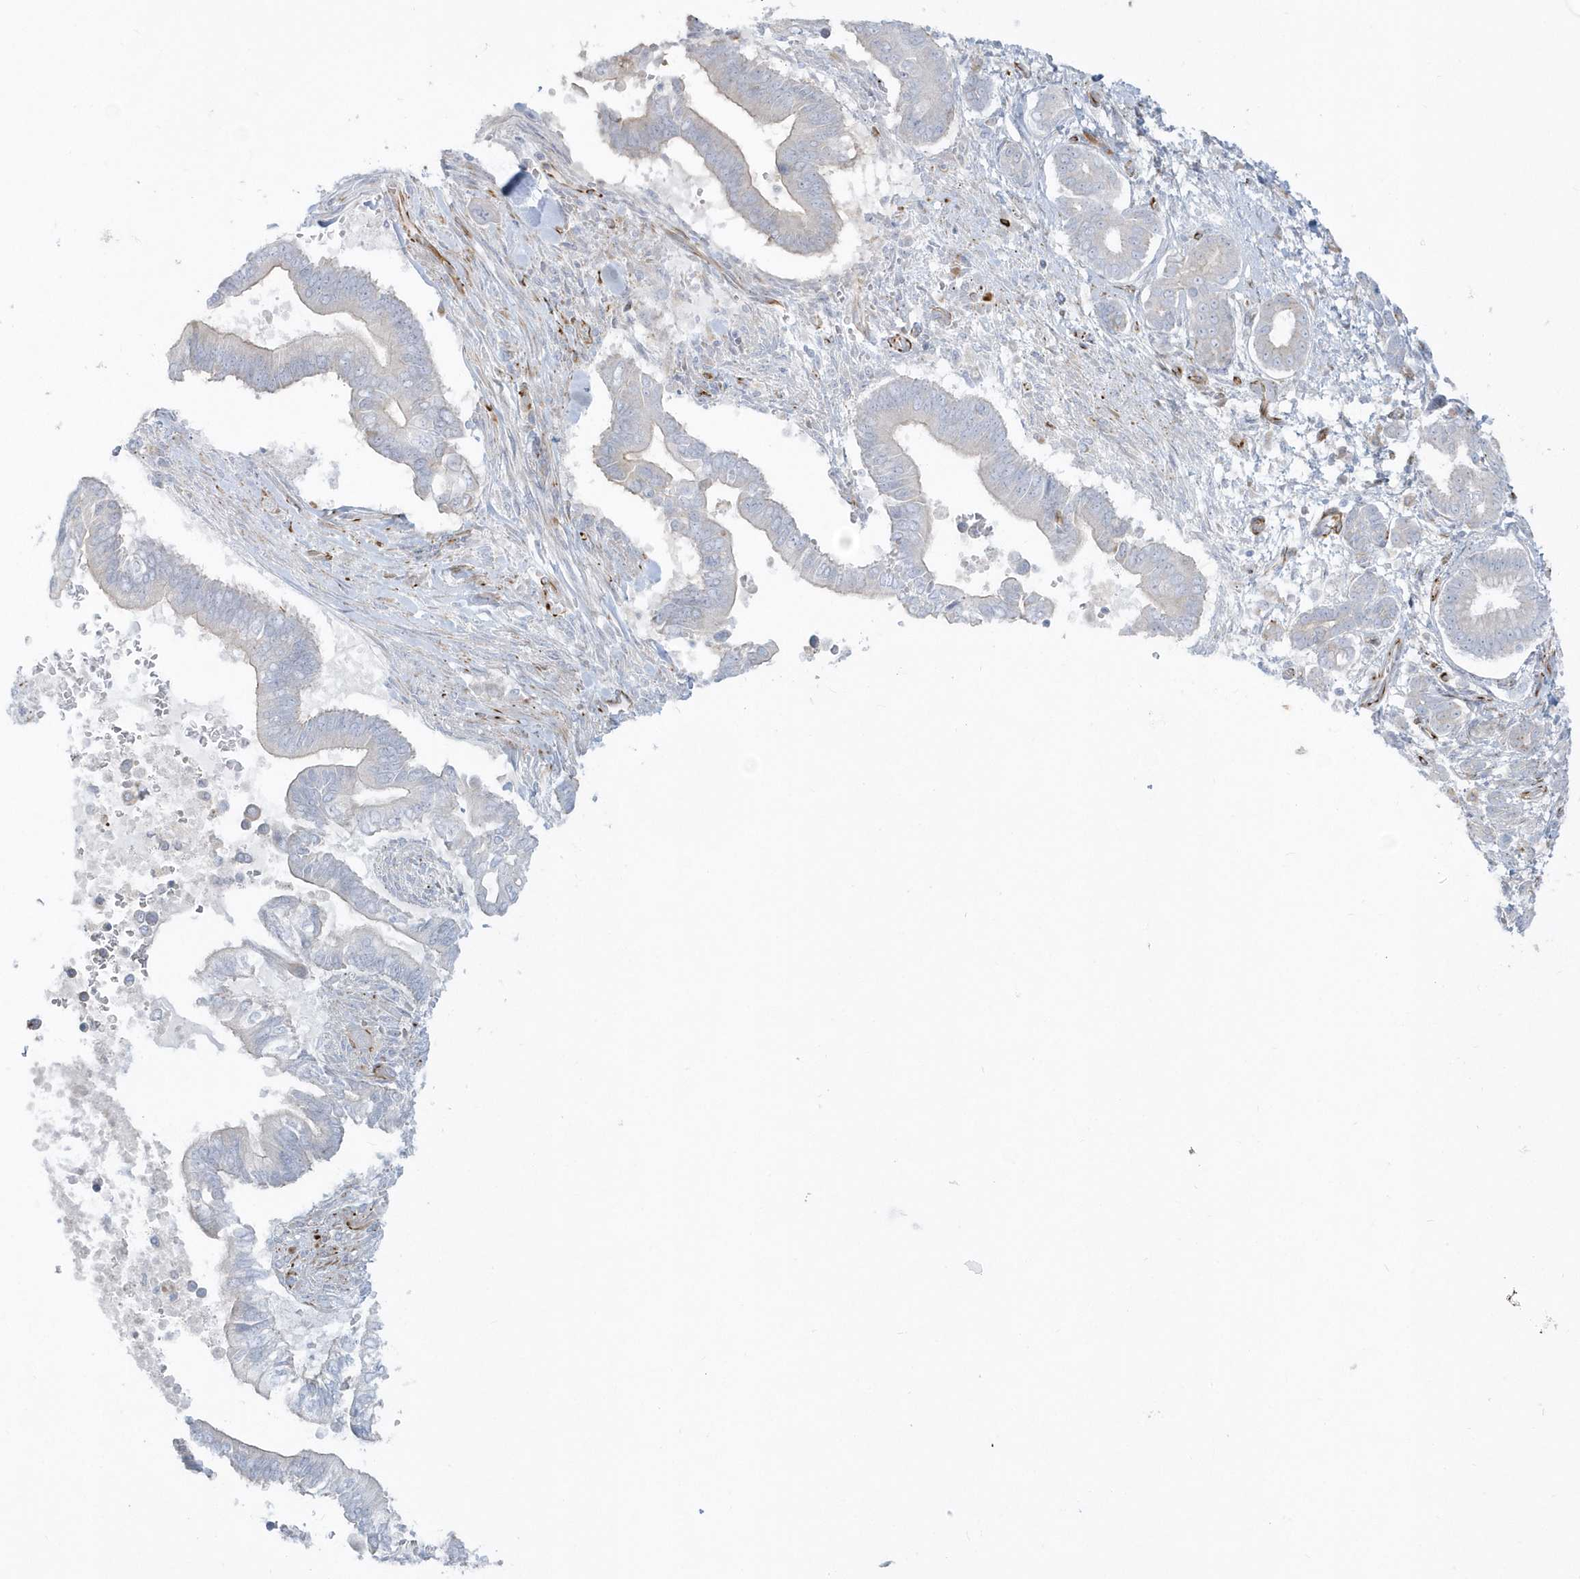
{"staining": {"intensity": "negative", "quantity": "none", "location": "none"}, "tissue": "pancreatic cancer", "cell_type": "Tumor cells", "image_type": "cancer", "snomed": [{"axis": "morphology", "description": "Adenocarcinoma, NOS"}, {"axis": "topography", "description": "Pancreas"}], "caption": "IHC image of human pancreatic adenocarcinoma stained for a protein (brown), which shows no expression in tumor cells. (IHC, brightfield microscopy, high magnification).", "gene": "PPIL6", "patient": {"sex": "male", "age": 68}}